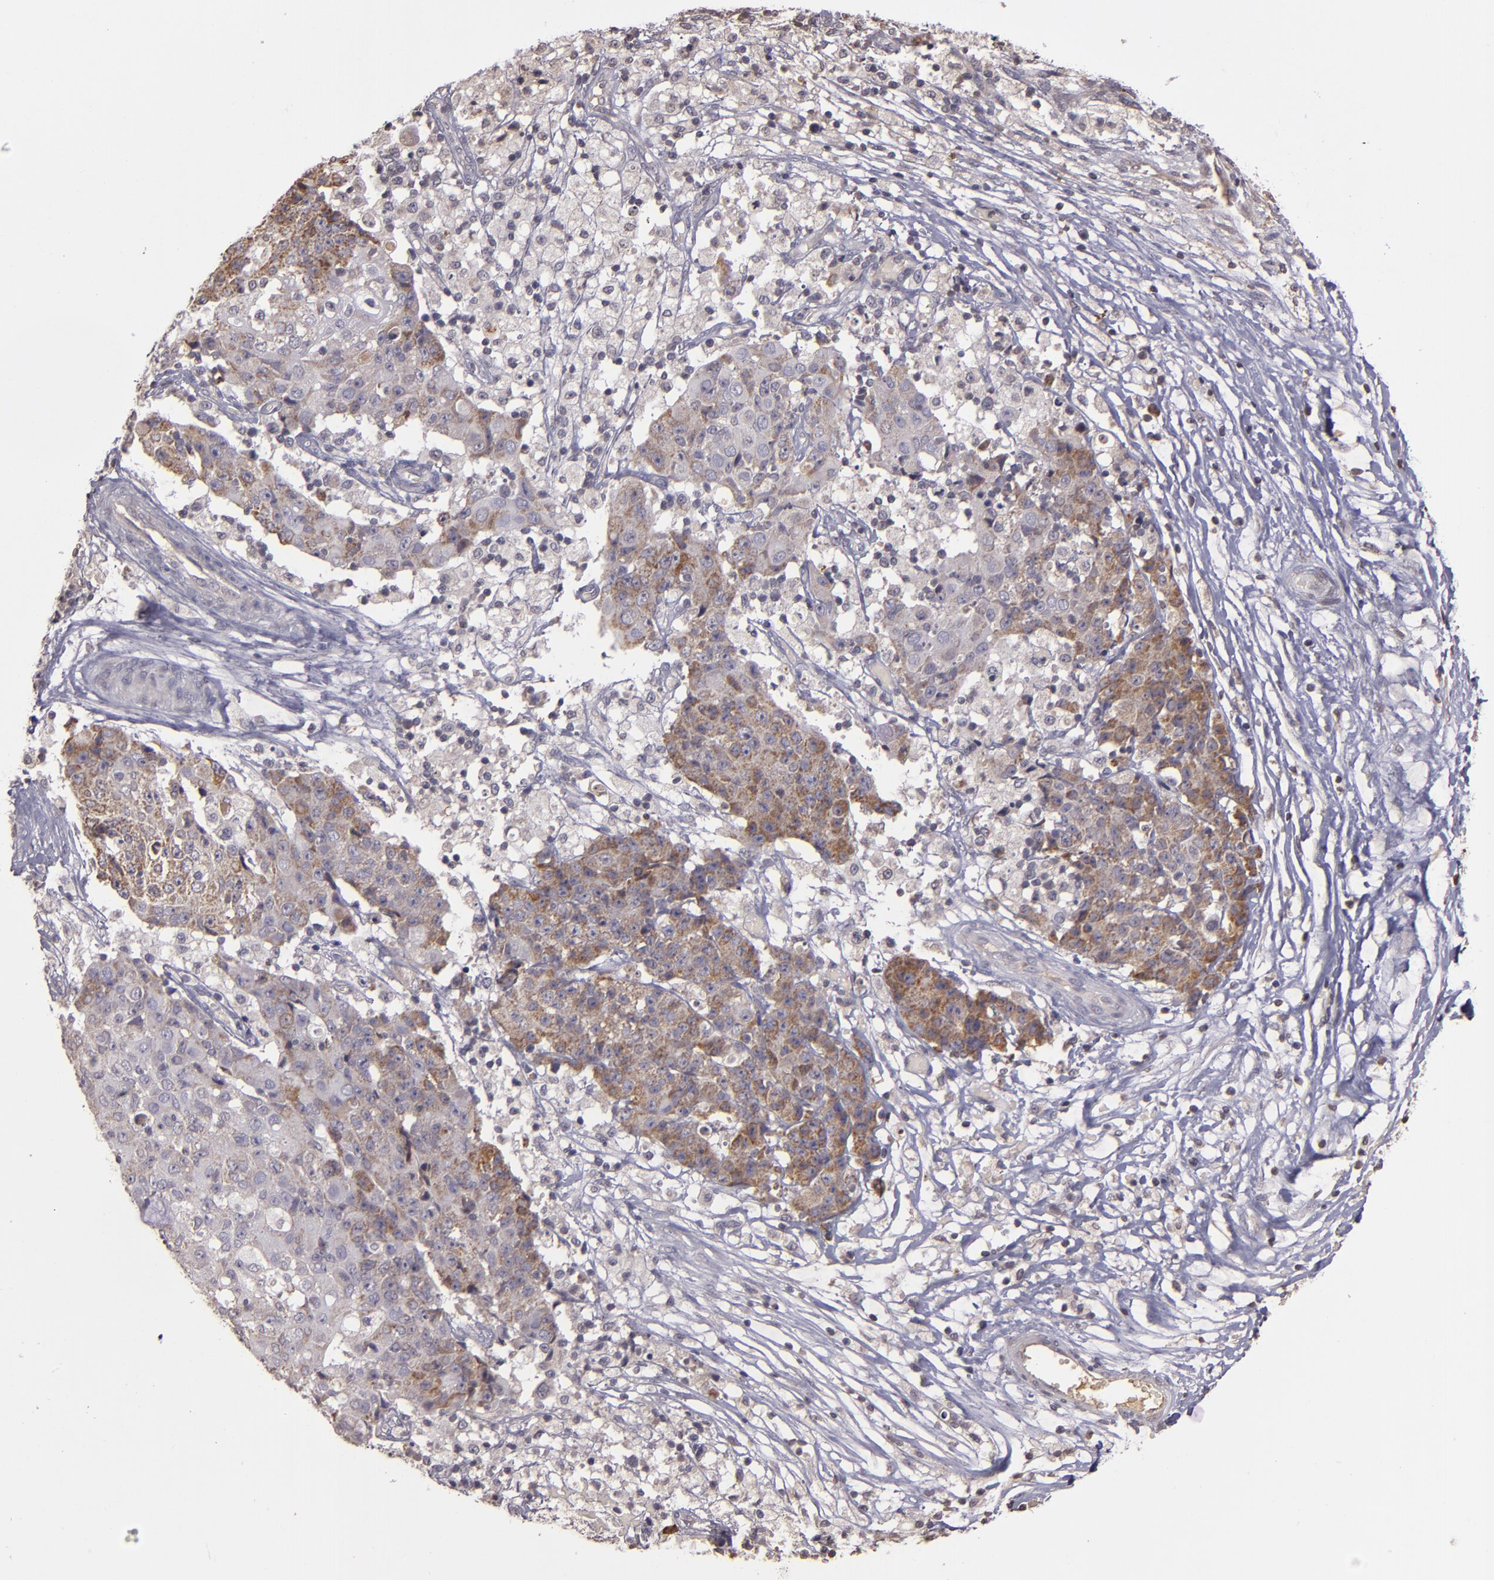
{"staining": {"intensity": "weak", "quantity": ">75%", "location": "cytoplasmic/membranous"}, "tissue": "ovarian cancer", "cell_type": "Tumor cells", "image_type": "cancer", "snomed": [{"axis": "morphology", "description": "Carcinoma, endometroid"}, {"axis": "topography", "description": "Ovary"}], "caption": "DAB (3,3'-diaminobenzidine) immunohistochemical staining of ovarian cancer (endometroid carcinoma) displays weak cytoplasmic/membranous protein positivity in about >75% of tumor cells. The staining was performed using DAB to visualize the protein expression in brown, while the nuclei were stained in blue with hematoxylin (Magnification: 20x).", "gene": "ABL1", "patient": {"sex": "female", "age": 42}}